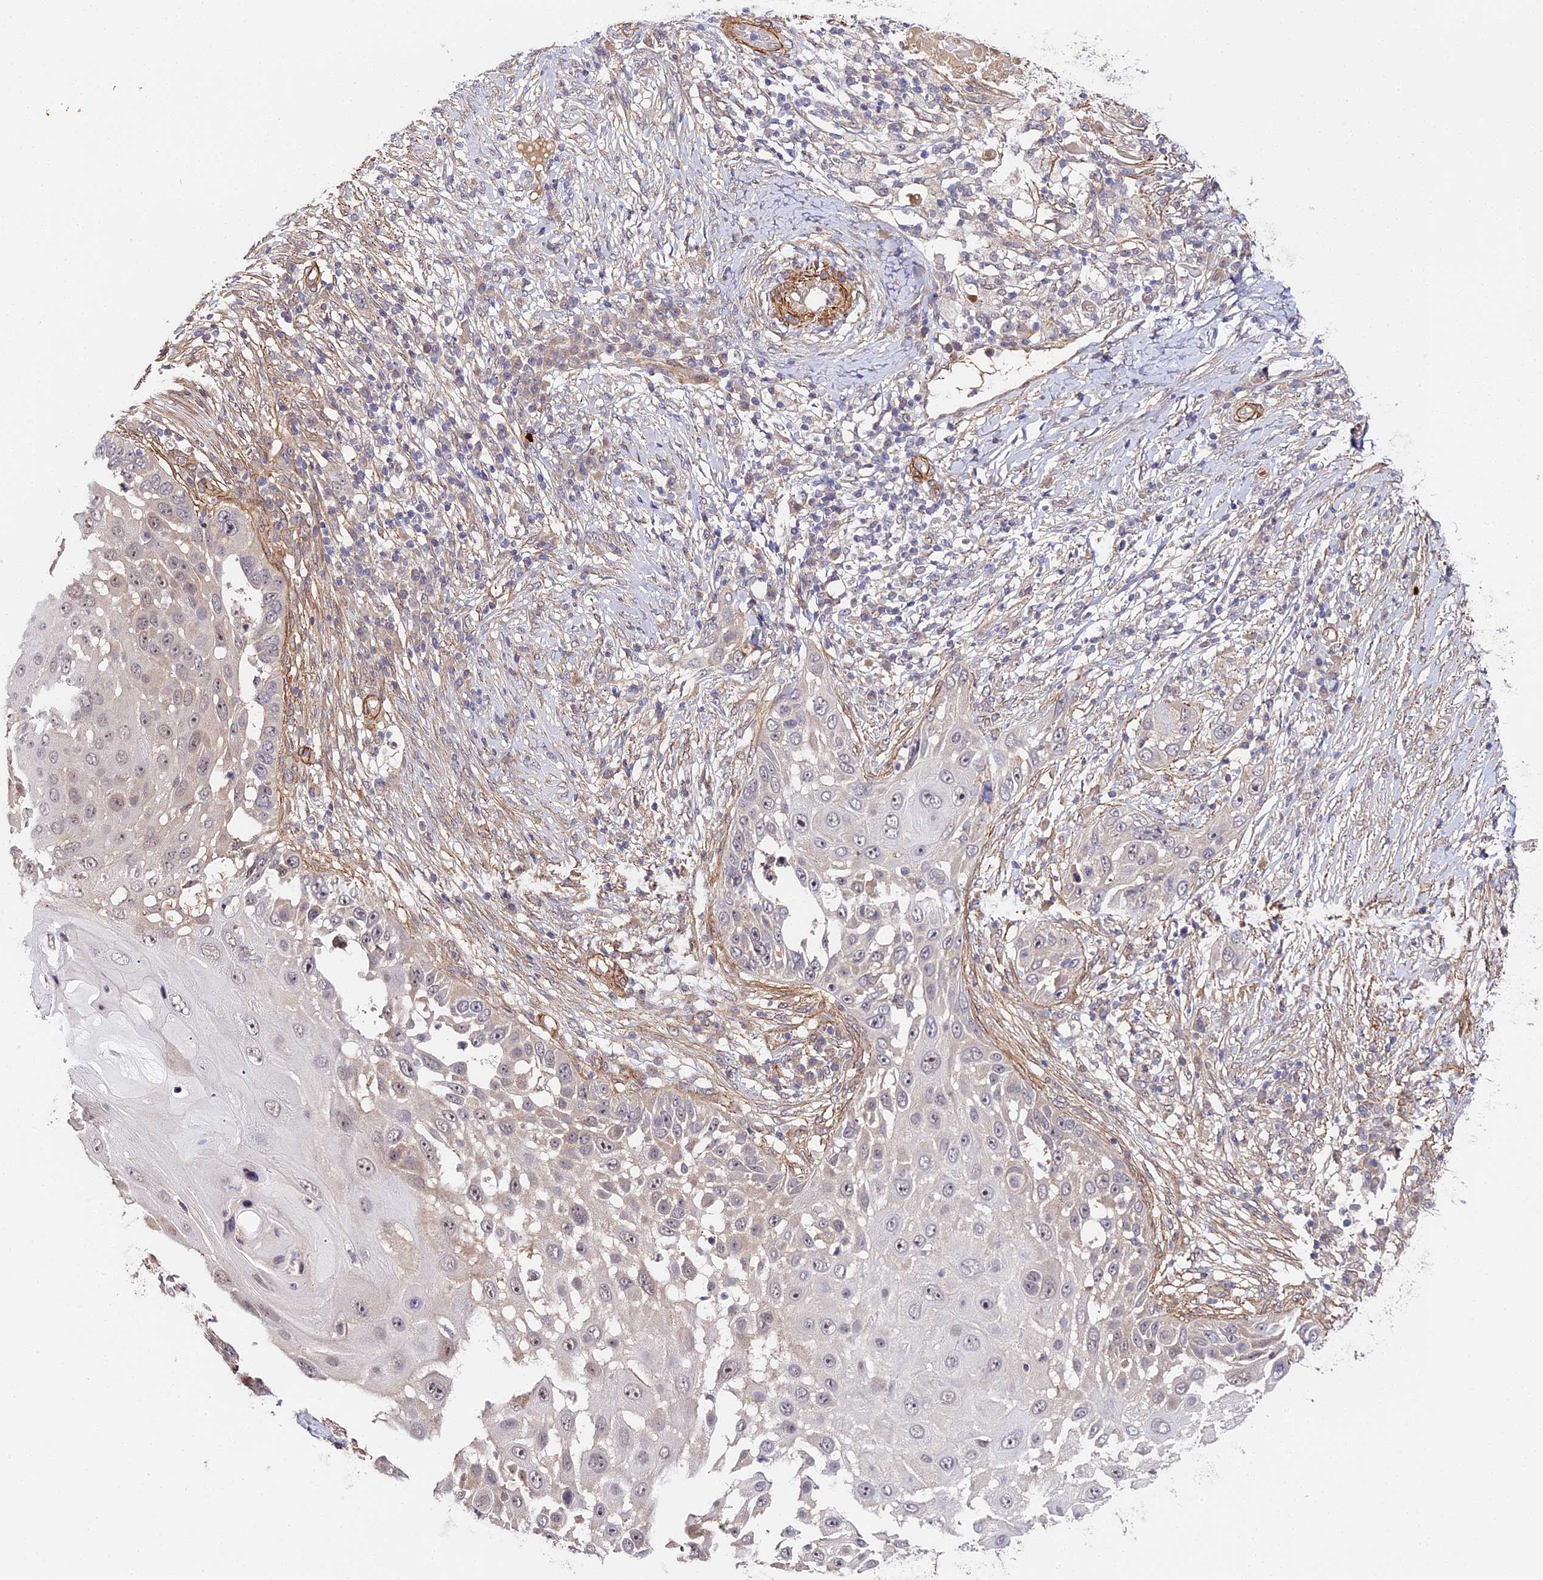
{"staining": {"intensity": "negative", "quantity": "none", "location": "none"}, "tissue": "skin cancer", "cell_type": "Tumor cells", "image_type": "cancer", "snomed": [{"axis": "morphology", "description": "Squamous cell carcinoma, NOS"}, {"axis": "topography", "description": "Skin"}], "caption": "The histopathology image reveals no significant positivity in tumor cells of skin cancer. The staining is performed using DAB (3,3'-diaminobenzidine) brown chromogen with nuclei counter-stained in using hematoxylin.", "gene": "IMPACT", "patient": {"sex": "female", "age": 44}}